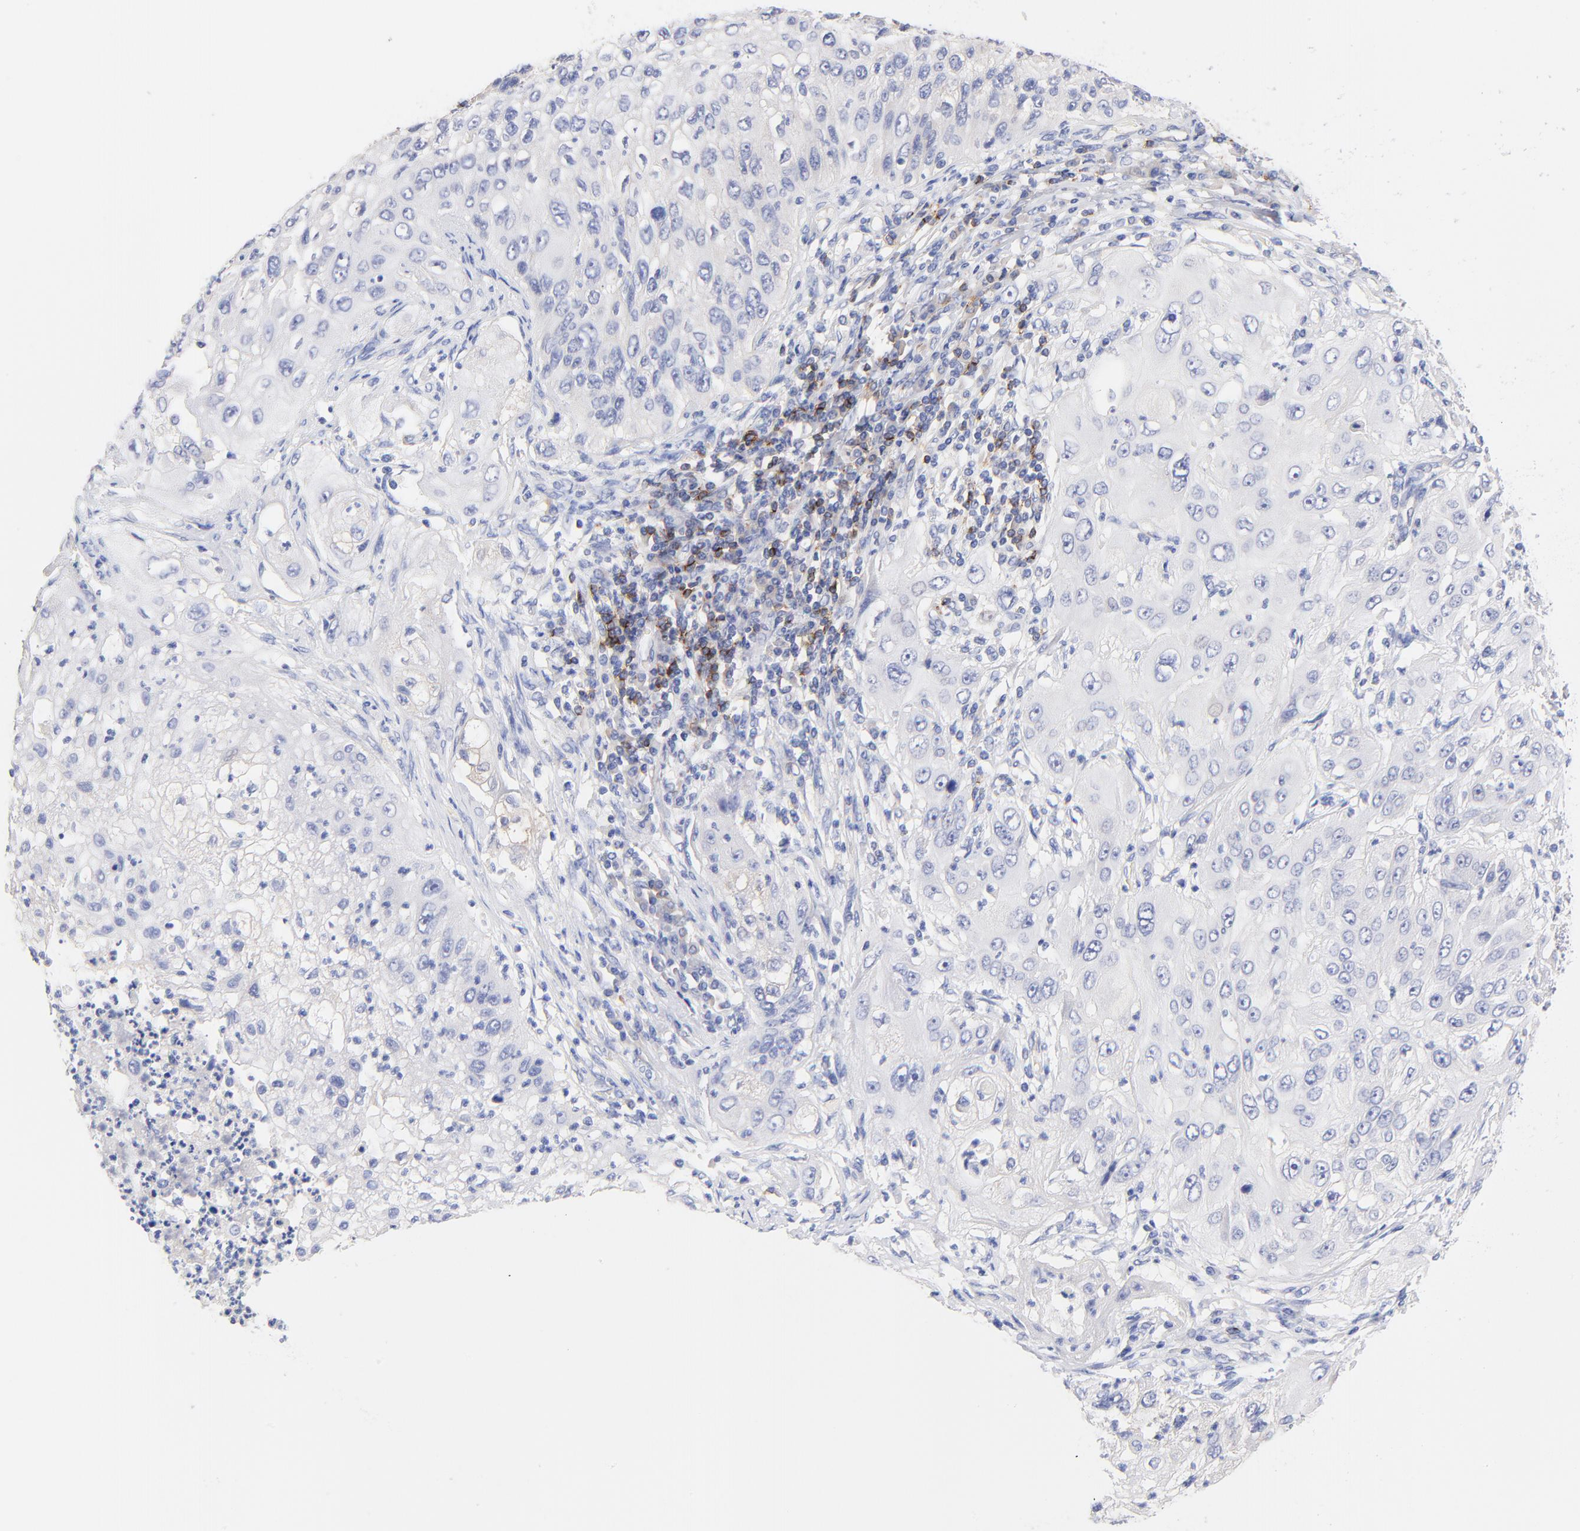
{"staining": {"intensity": "negative", "quantity": "none", "location": "none"}, "tissue": "lung cancer", "cell_type": "Tumor cells", "image_type": "cancer", "snomed": [{"axis": "morphology", "description": "Inflammation, NOS"}, {"axis": "morphology", "description": "Squamous cell carcinoma, NOS"}, {"axis": "topography", "description": "Lymph node"}, {"axis": "topography", "description": "Soft tissue"}, {"axis": "topography", "description": "Lung"}], "caption": "High power microscopy image of an immunohistochemistry histopathology image of lung squamous cell carcinoma, revealing no significant staining in tumor cells.", "gene": "TNFRSF13C", "patient": {"sex": "male", "age": 66}}